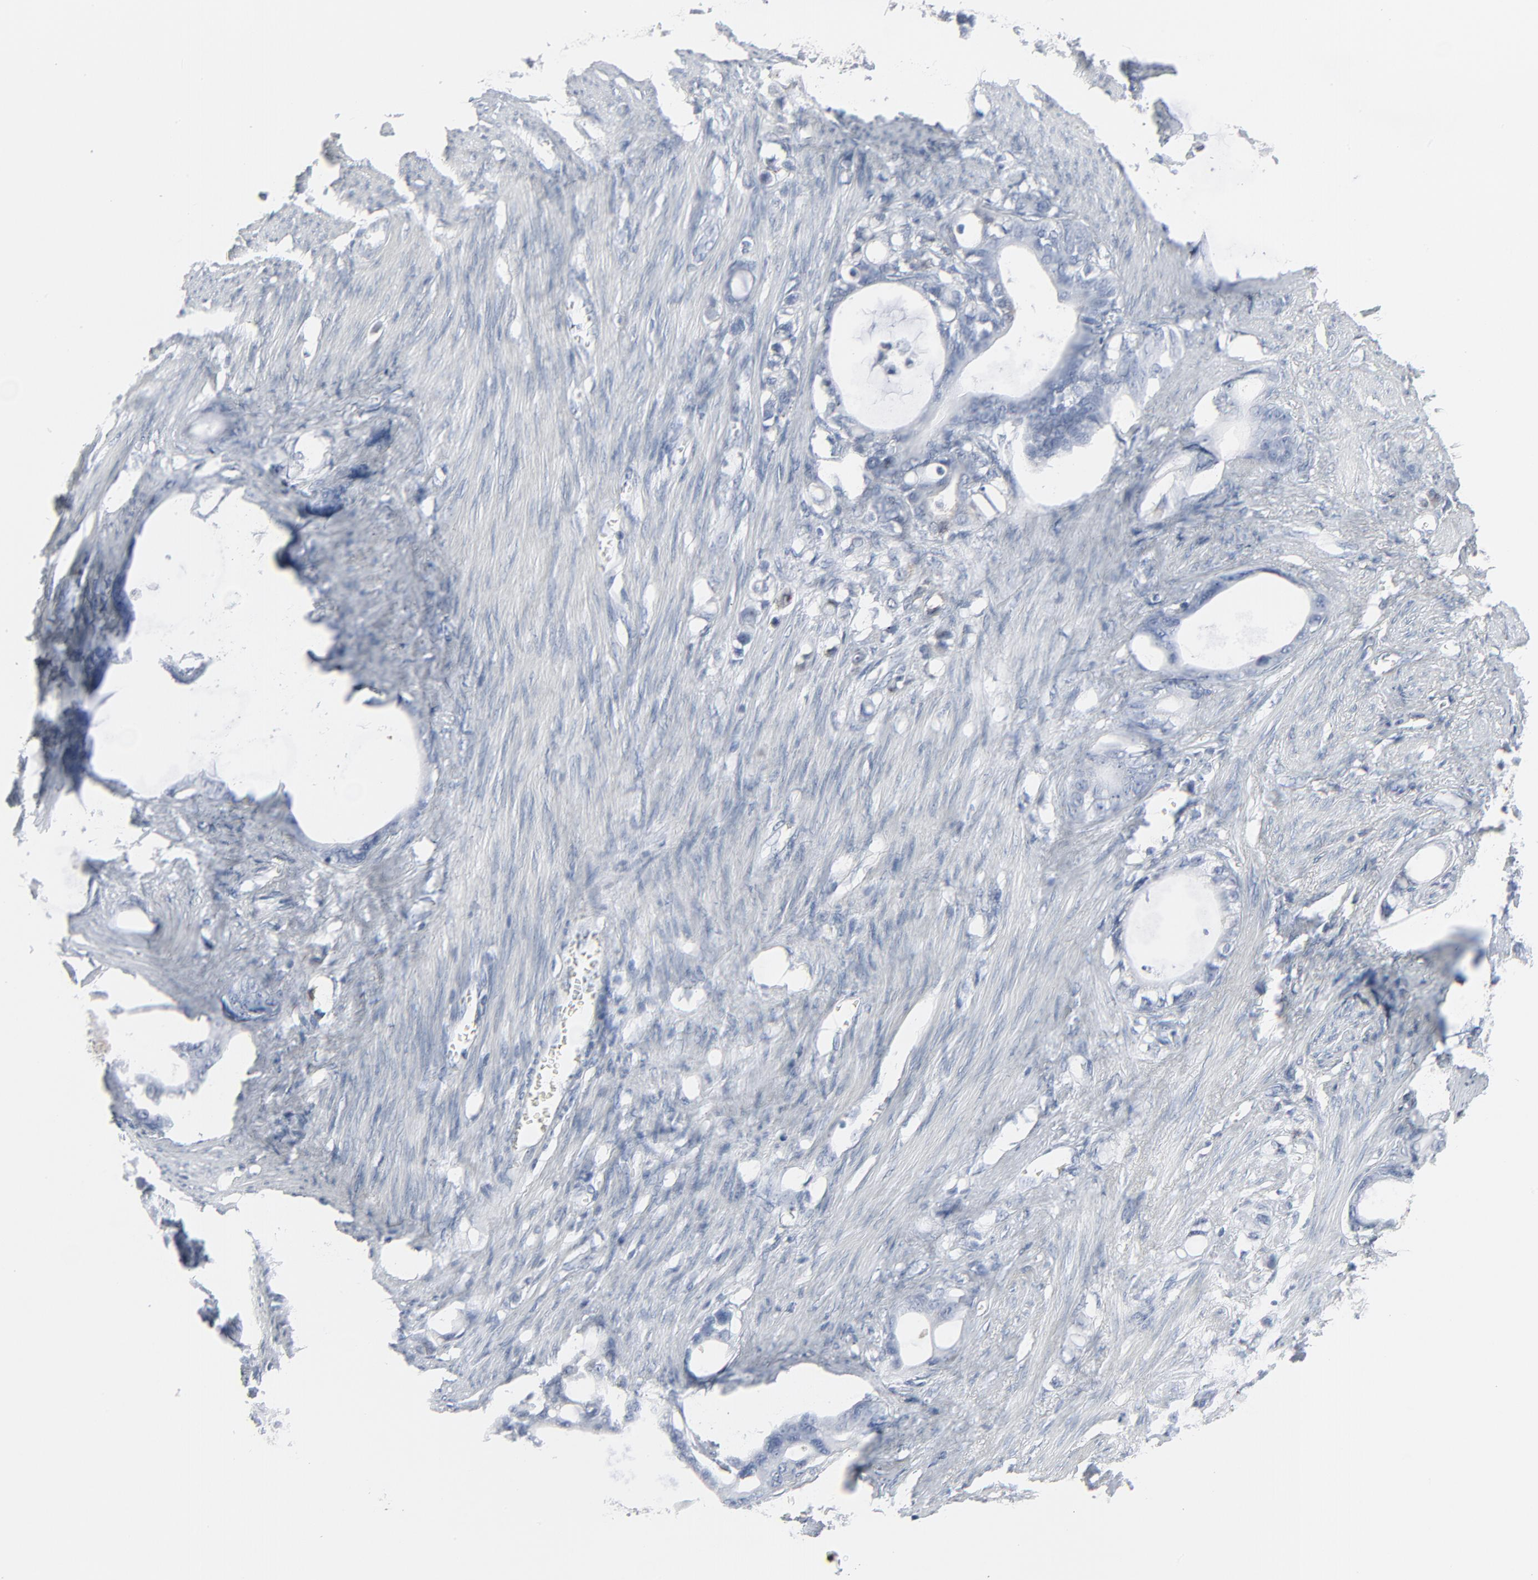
{"staining": {"intensity": "negative", "quantity": "none", "location": "none"}, "tissue": "stomach cancer", "cell_type": "Tumor cells", "image_type": "cancer", "snomed": [{"axis": "morphology", "description": "Adenocarcinoma, NOS"}, {"axis": "topography", "description": "Stomach"}], "caption": "A high-resolution photomicrograph shows immunohistochemistry staining of adenocarcinoma (stomach), which shows no significant positivity in tumor cells.", "gene": "PHGDH", "patient": {"sex": "female", "age": 75}}